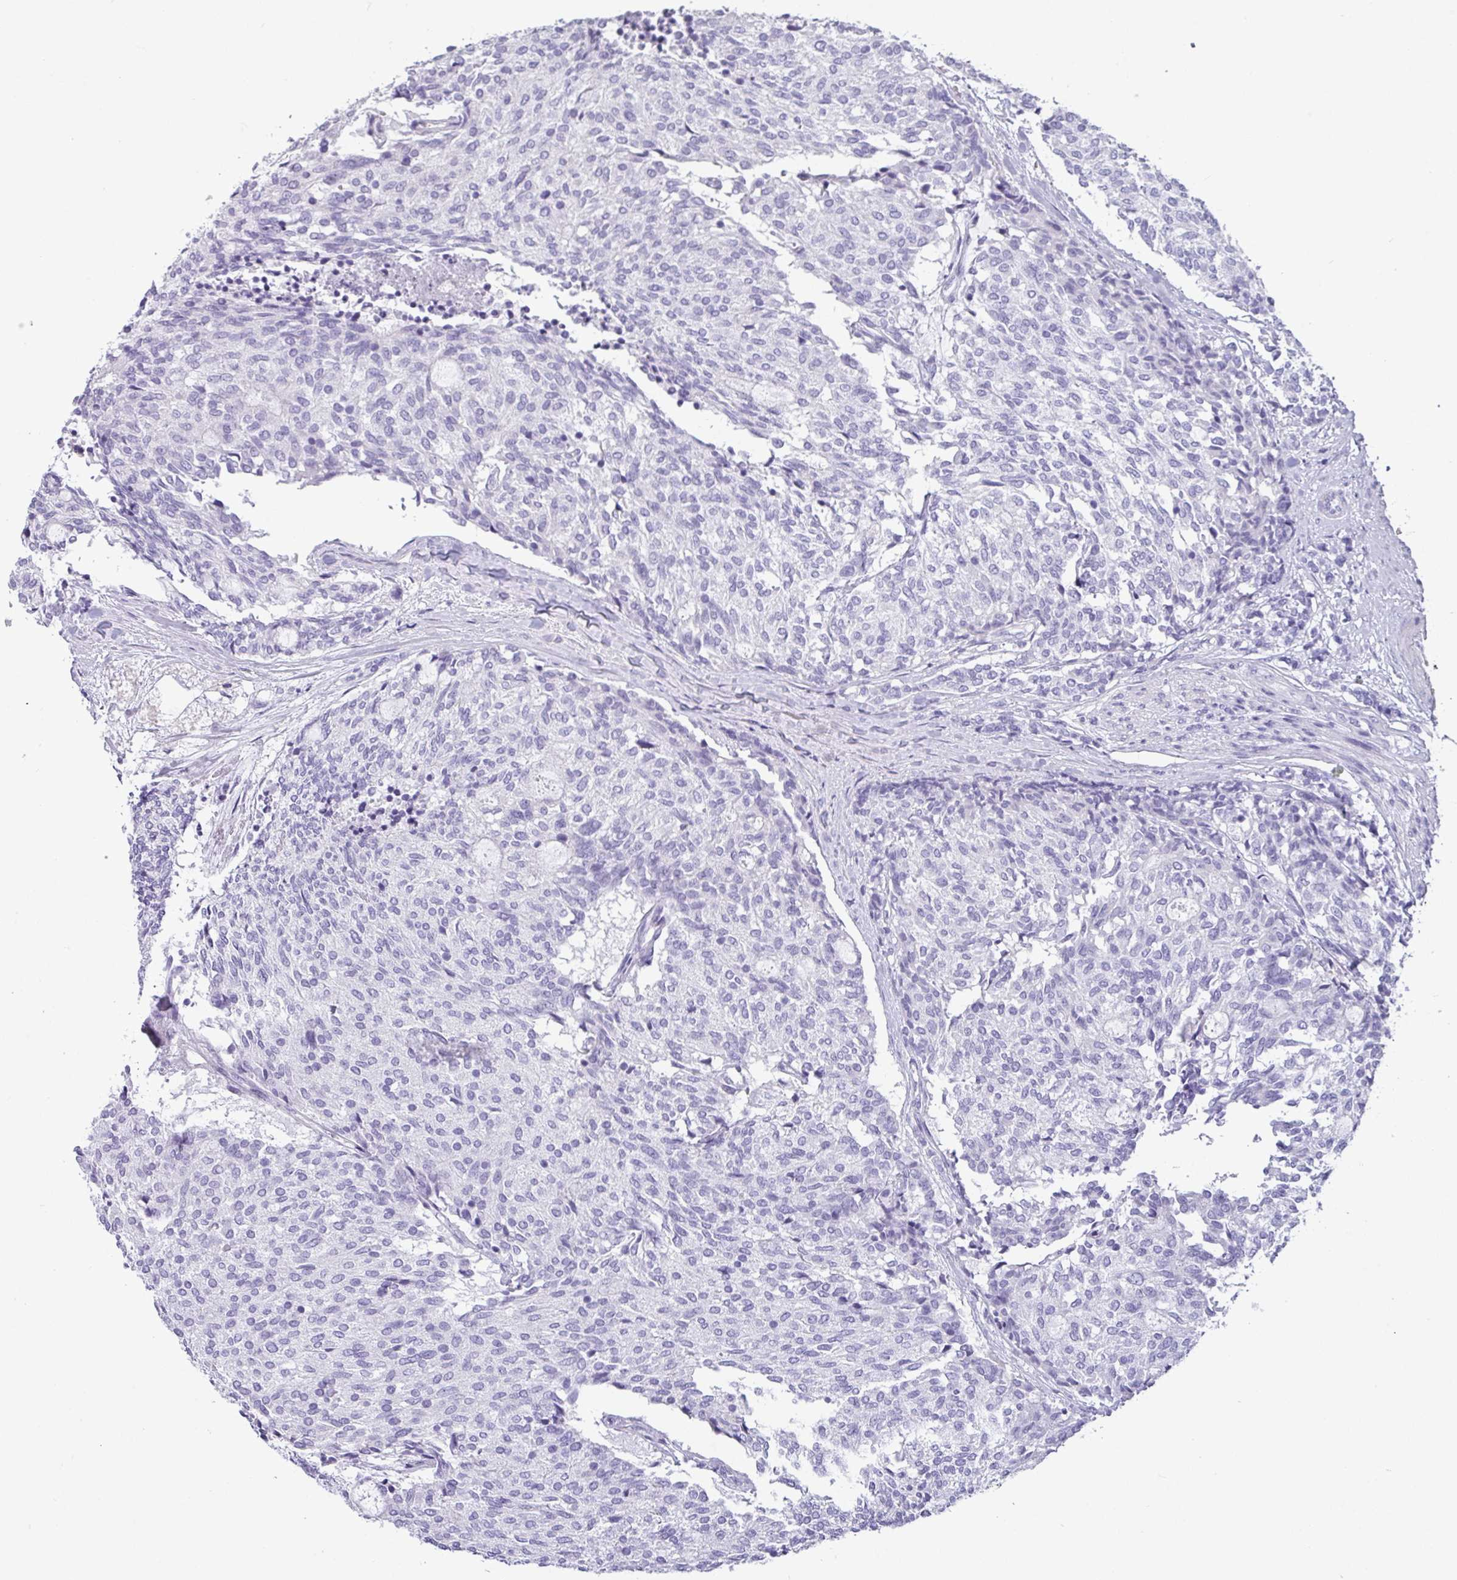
{"staining": {"intensity": "negative", "quantity": "none", "location": "none"}, "tissue": "carcinoid", "cell_type": "Tumor cells", "image_type": "cancer", "snomed": [{"axis": "morphology", "description": "Carcinoid, malignant, NOS"}, {"axis": "topography", "description": "Pancreas"}], "caption": "This is an immunohistochemistry photomicrograph of carcinoid. There is no expression in tumor cells.", "gene": "VCY1B", "patient": {"sex": "female", "age": 54}}